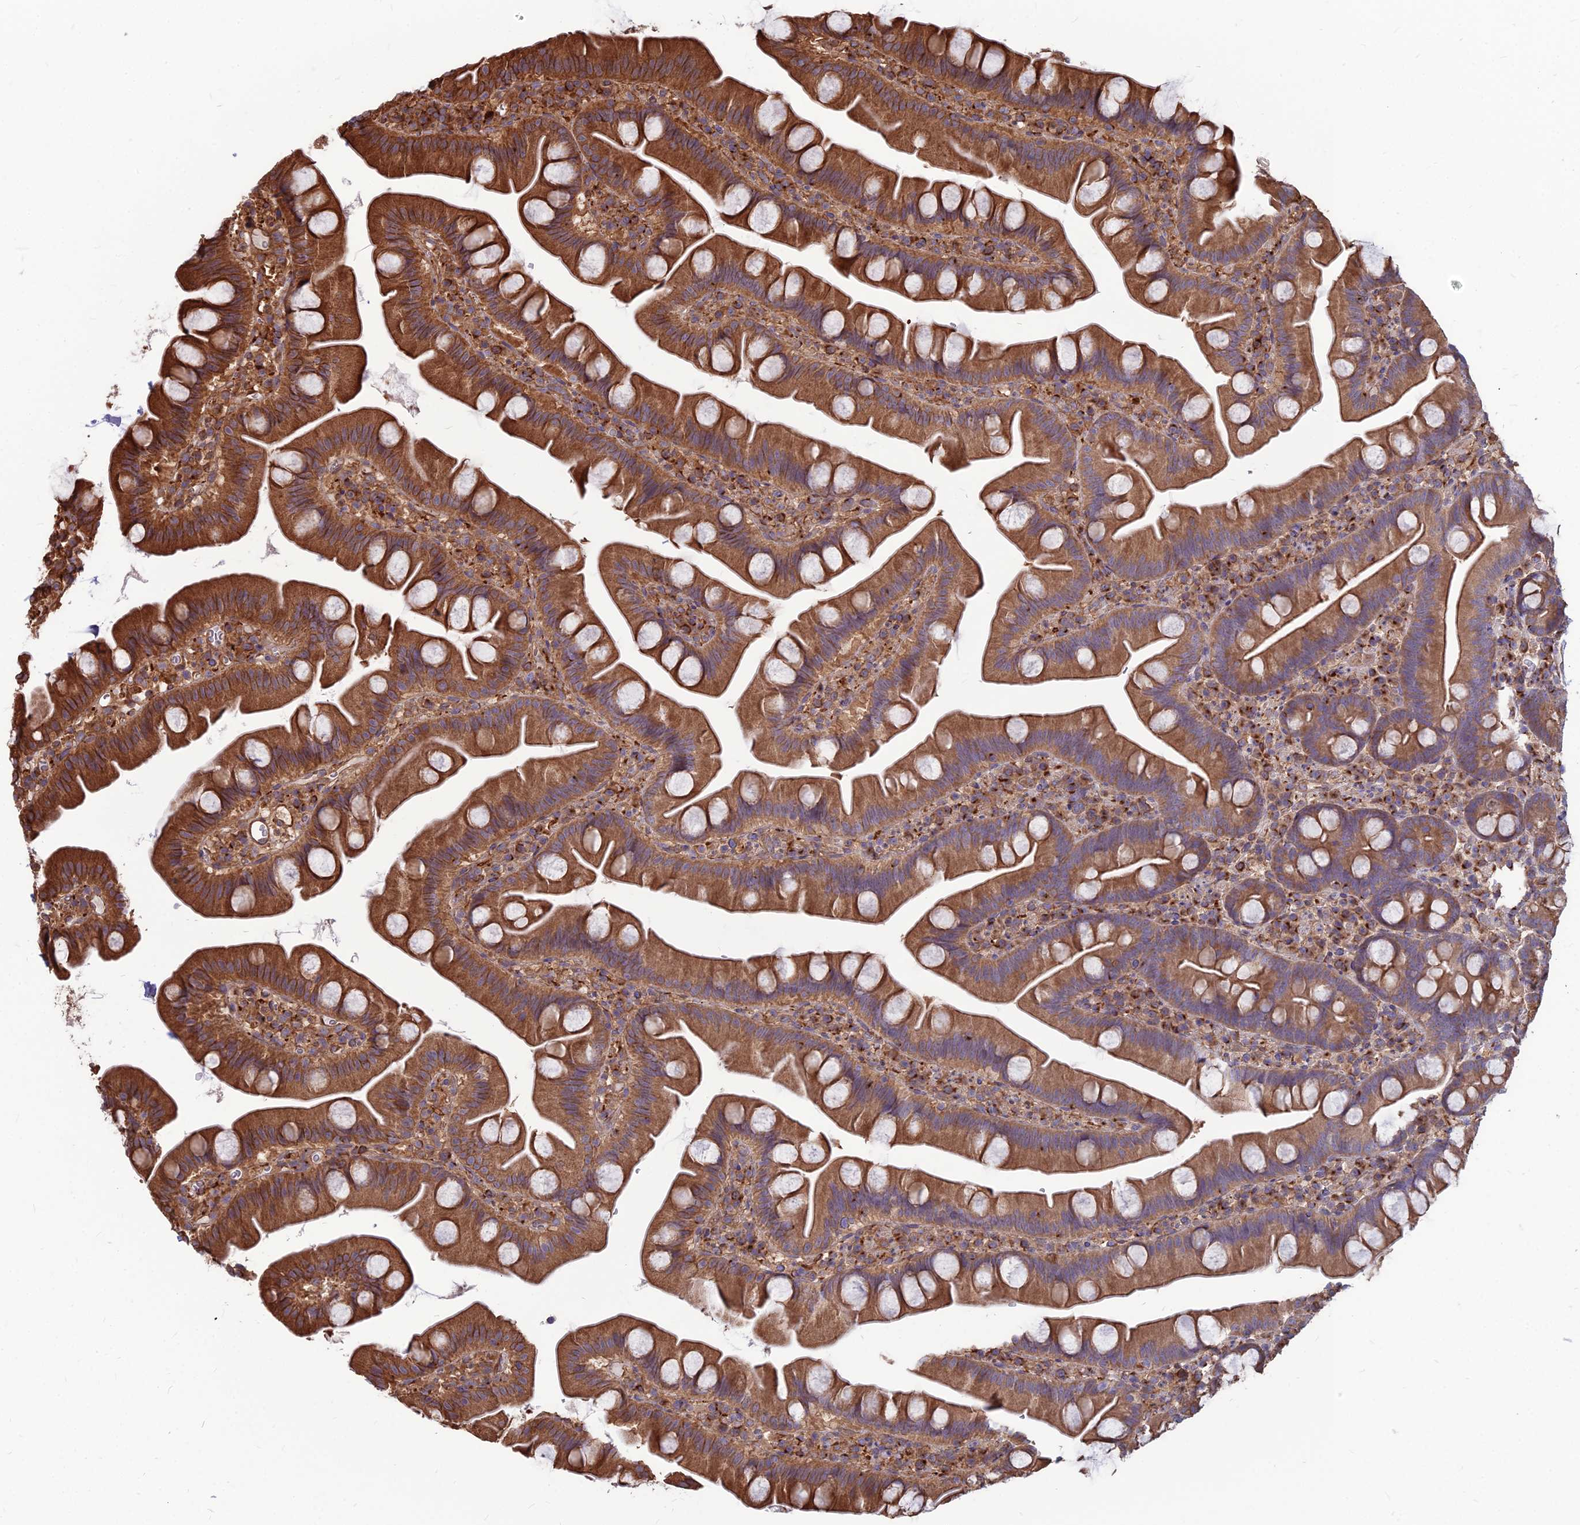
{"staining": {"intensity": "strong", "quantity": ">75%", "location": "cytoplasmic/membranous"}, "tissue": "small intestine", "cell_type": "Glandular cells", "image_type": "normal", "snomed": [{"axis": "morphology", "description": "Normal tissue, NOS"}, {"axis": "topography", "description": "Small intestine"}], "caption": "Approximately >75% of glandular cells in normal small intestine display strong cytoplasmic/membranous protein staining as visualized by brown immunohistochemical staining.", "gene": "LSM6", "patient": {"sex": "female", "age": 68}}